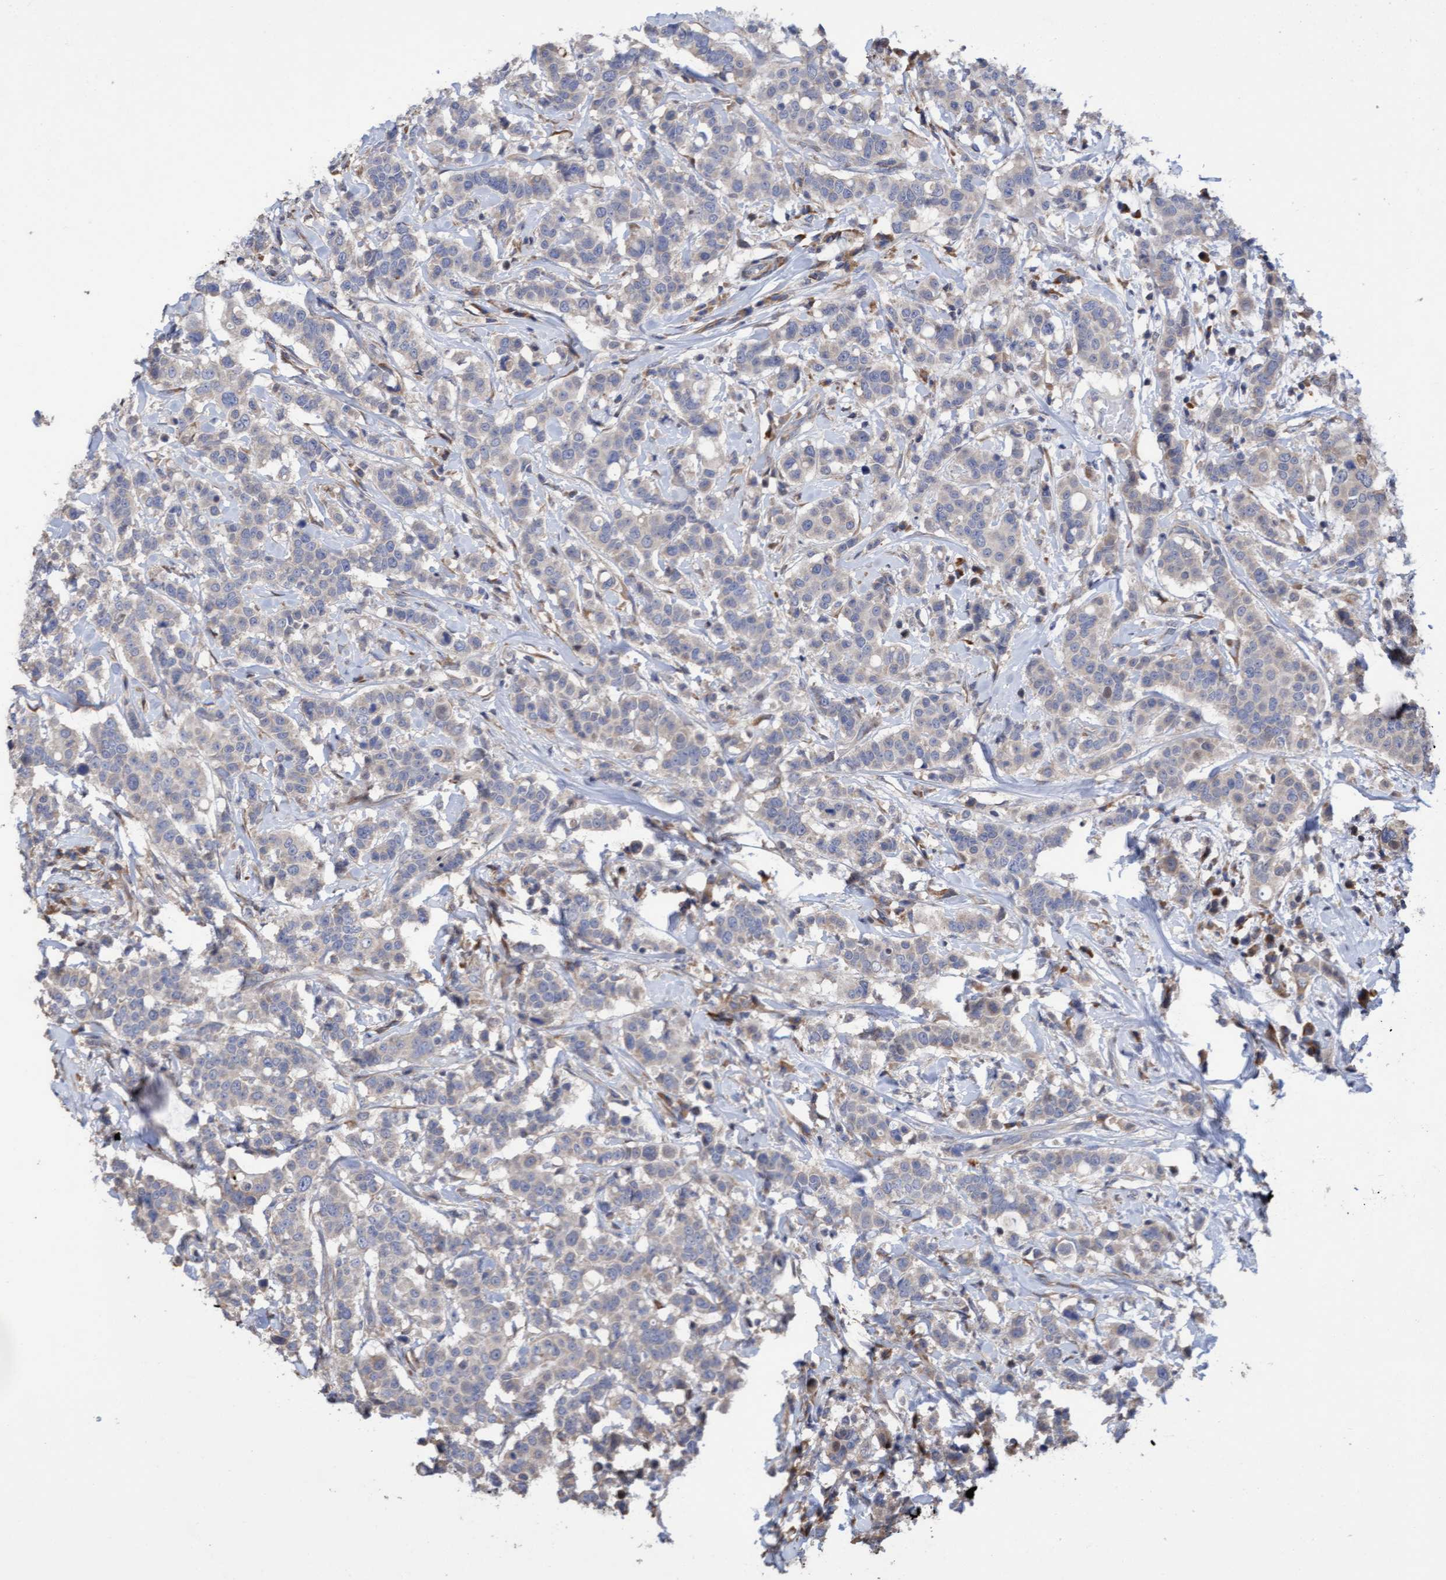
{"staining": {"intensity": "weak", "quantity": "<25%", "location": "cytoplasmic/membranous"}, "tissue": "breast cancer", "cell_type": "Tumor cells", "image_type": "cancer", "snomed": [{"axis": "morphology", "description": "Duct carcinoma"}, {"axis": "topography", "description": "Breast"}], "caption": "Immunohistochemistry (IHC) of breast invasive ductal carcinoma shows no expression in tumor cells.", "gene": "ELP5", "patient": {"sex": "female", "age": 27}}